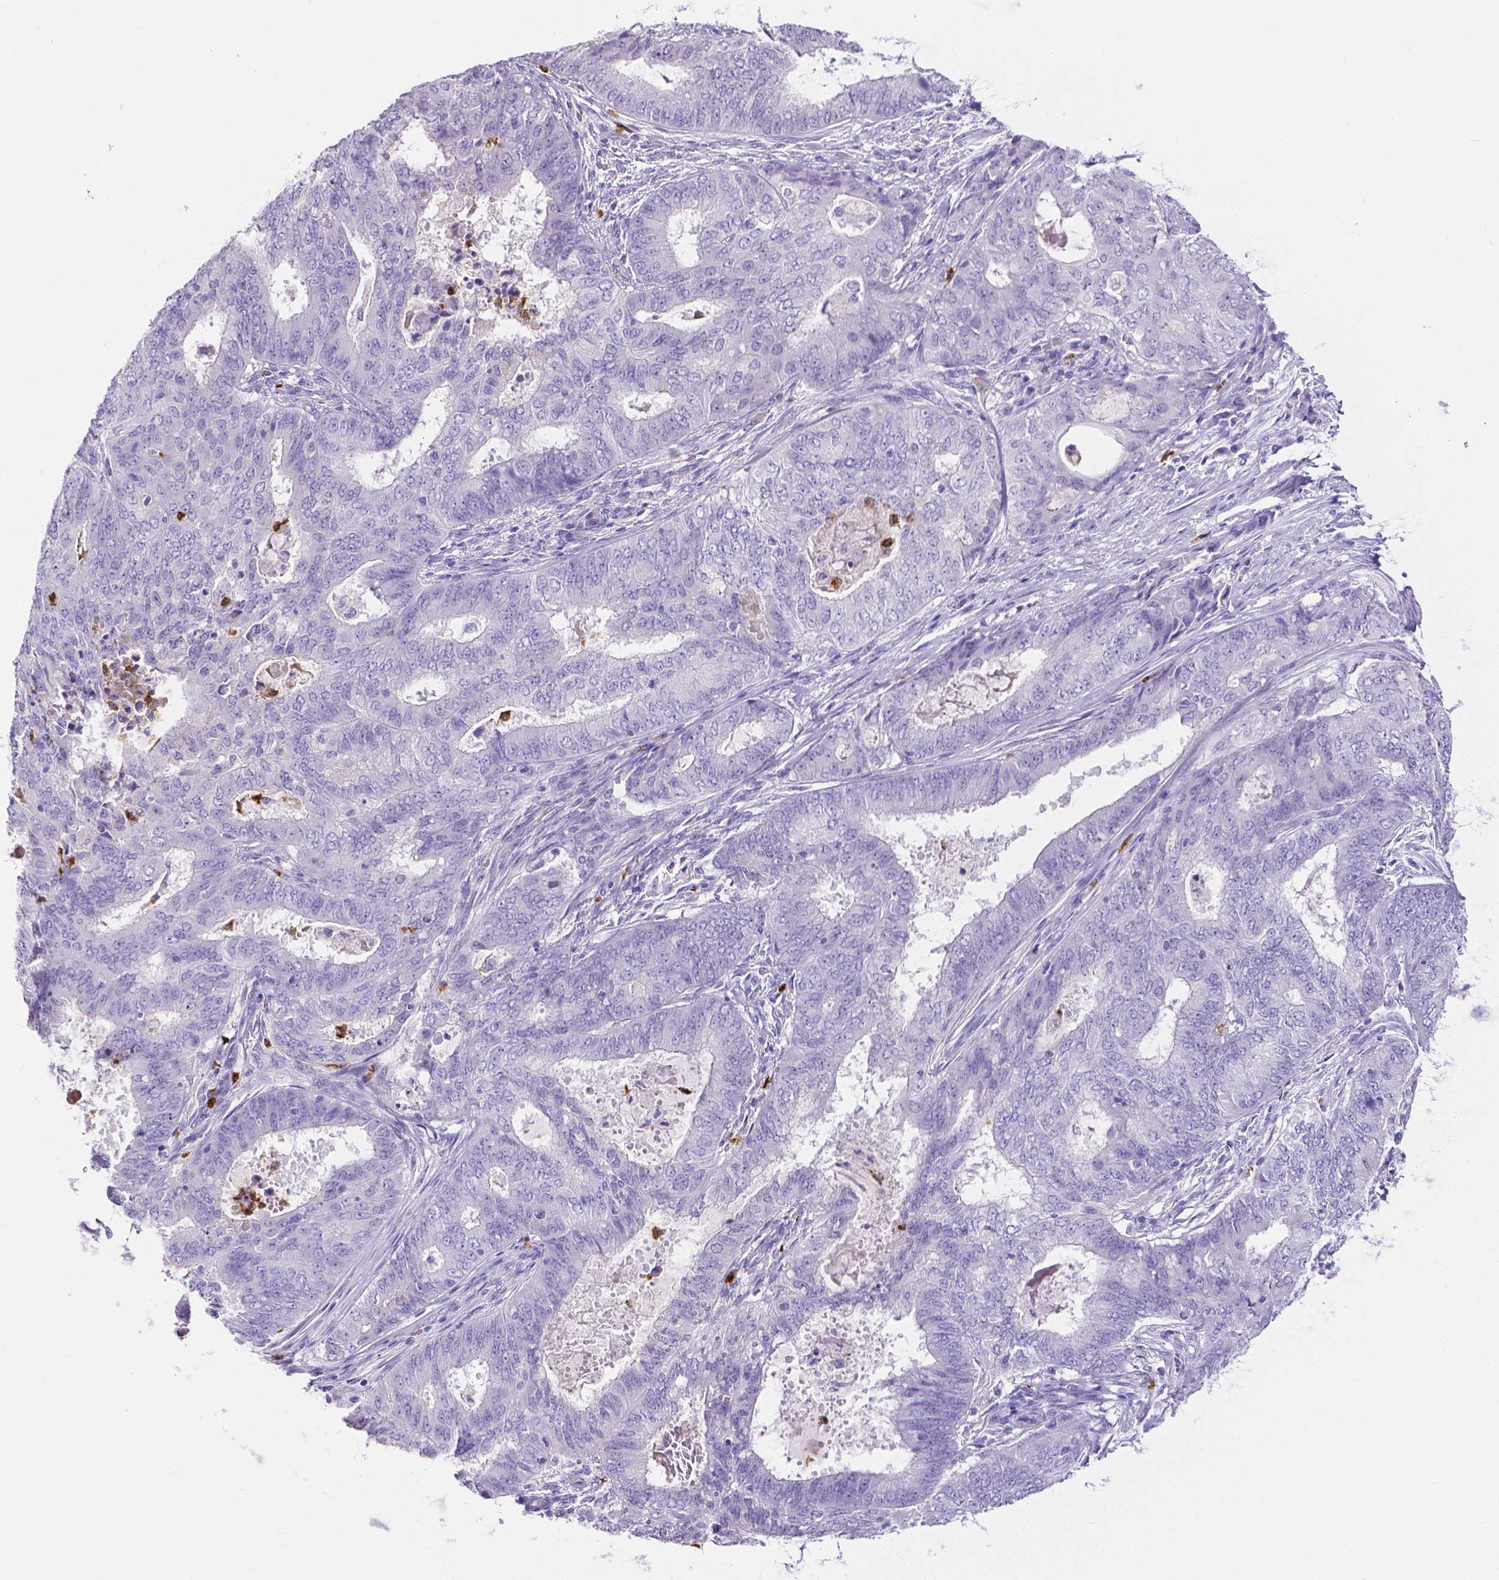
{"staining": {"intensity": "negative", "quantity": "none", "location": "none"}, "tissue": "endometrial cancer", "cell_type": "Tumor cells", "image_type": "cancer", "snomed": [{"axis": "morphology", "description": "Adenocarcinoma, NOS"}, {"axis": "topography", "description": "Endometrium"}], "caption": "Immunohistochemistry image of endometrial cancer (adenocarcinoma) stained for a protein (brown), which exhibits no expression in tumor cells. The staining was performed using DAB (3,3'-diaminobenzidine) to visualize the protein expression in brown, while the nuclei were stained in blue with hematoxylin (Magnification: 20x).", "gene": "MMP9", "patient": {"sex": "female", "age": 62}}